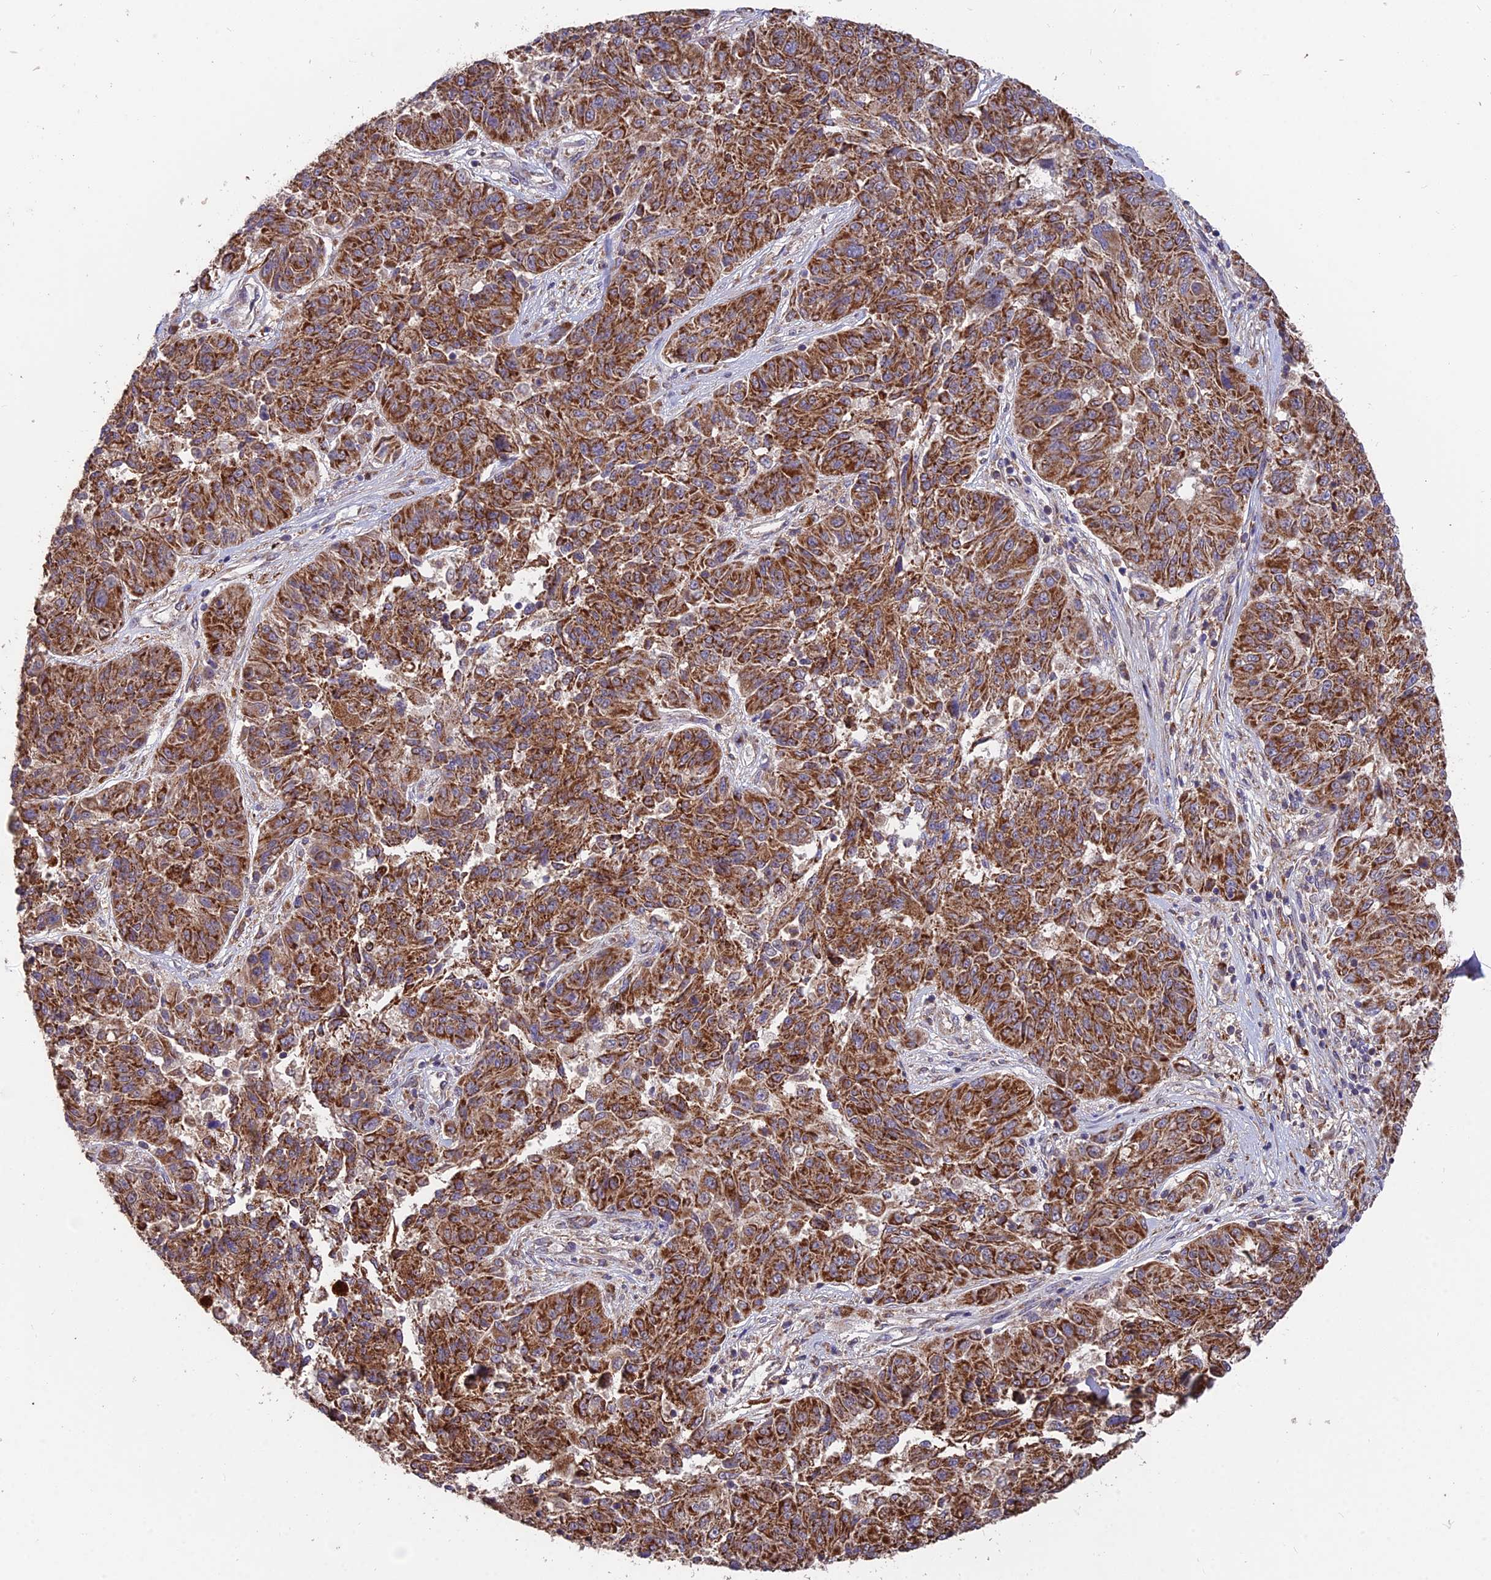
{"staining": {"intensity": "strong", "quantity": ">75%", "location": "cytoplasmic/membranous"}, "tissue": "melanoma", "cell_type": "Tumor cells", "image_type": "cancer", "snomed": [{"axis": "morphology", "description": "Malignant melanoma, NOS"}, {"axis": "topography", "description": "Skin"}], "caption": "High-power microscopy captured an immunohistochemistry (IHC) photomicrograph of malignant melanoma, revealing strong cytoplasmic/membranous positivity in about >75% of tumor cells.", "gene": "IFT22", "patient": {"sex": "male", "age": 53}}